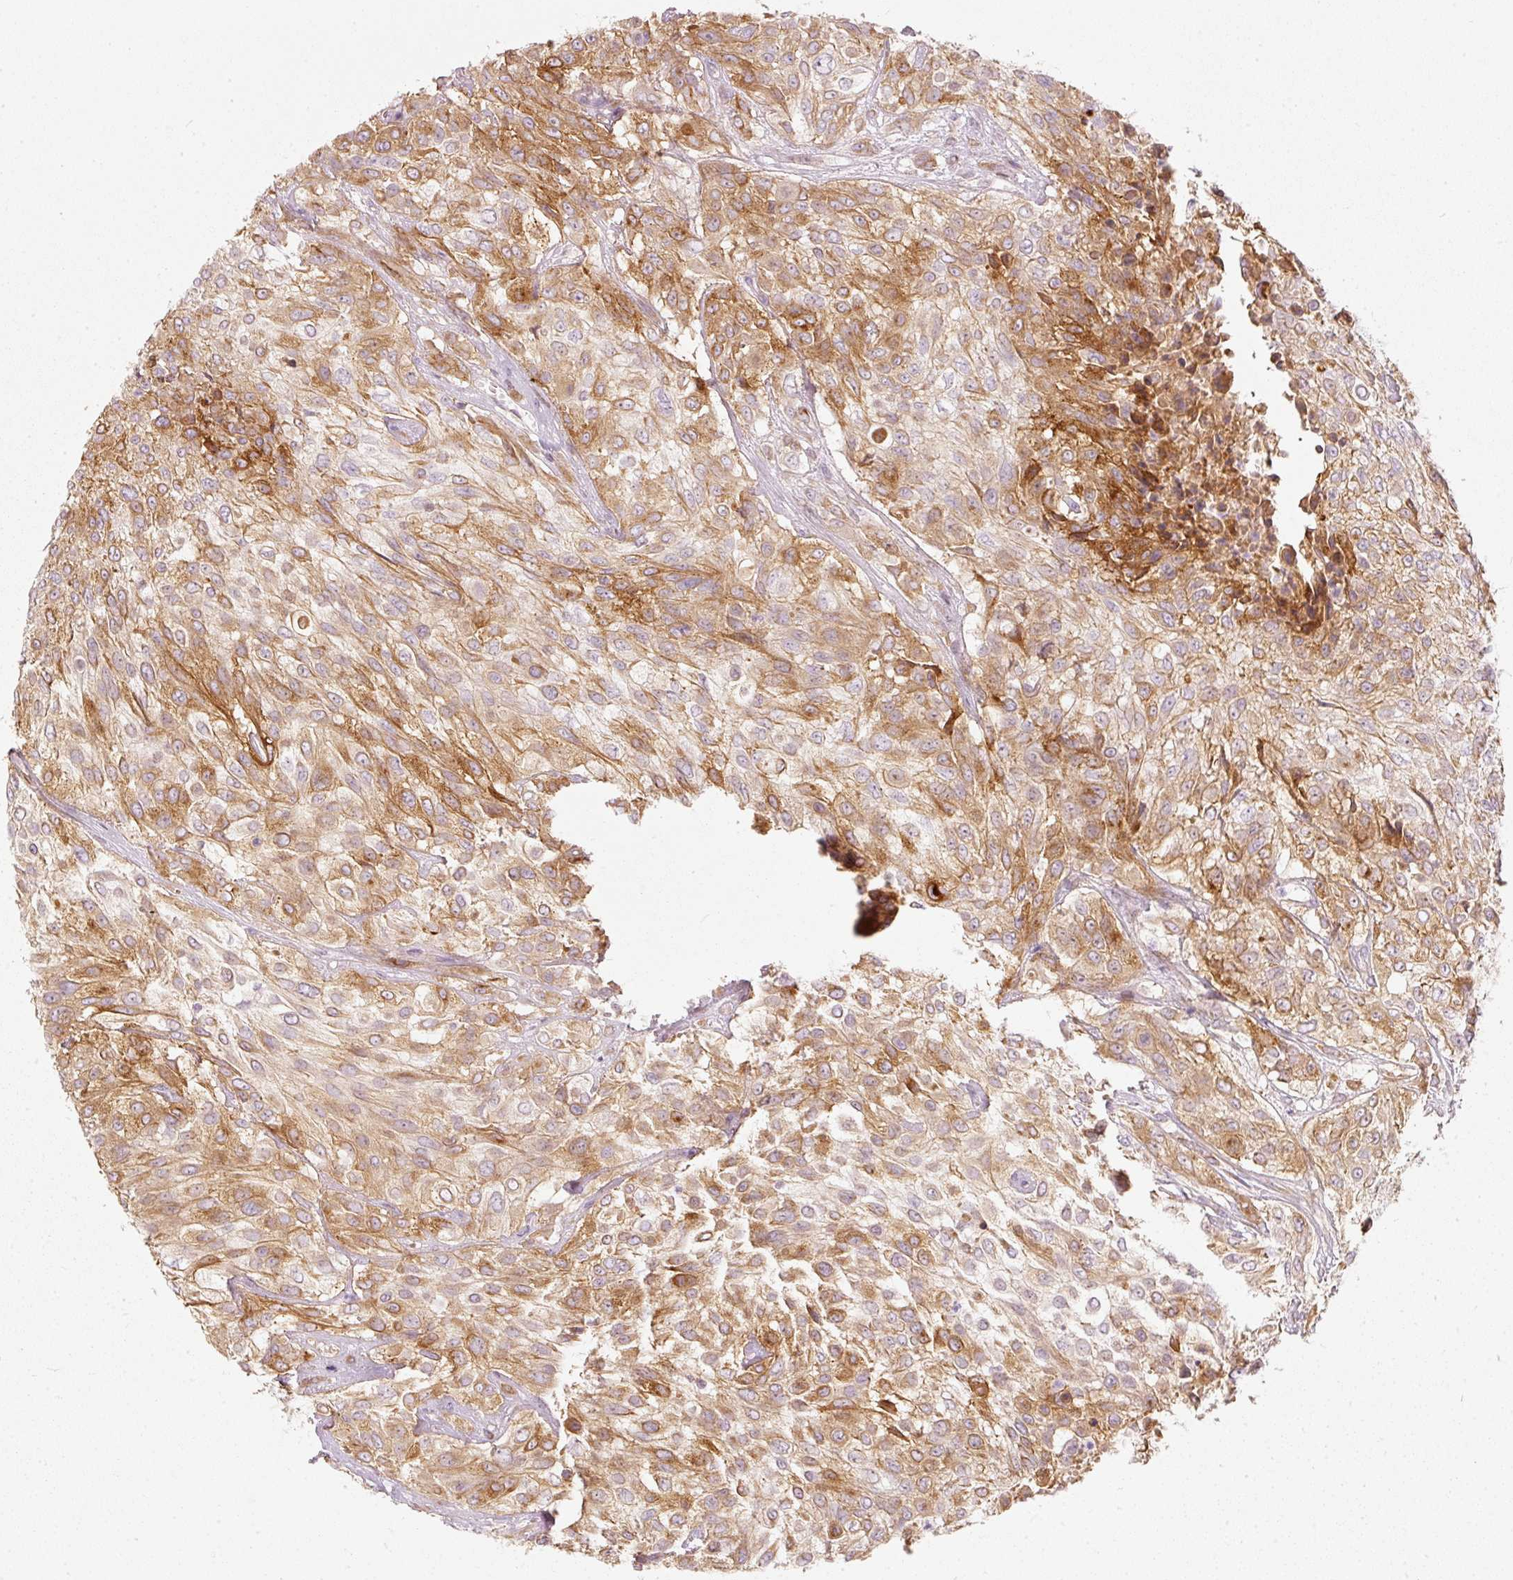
{"staining": {"intensity": "moderate", "quantity": "25%-75%", "location": "cytoplasmic/membranous"}, "tissue": "urothelial cancer", "cell_type": "Tumor cells", "image_type": "cancer", "snomed": [{"axis": "morphology", "description": "Urothelial carcinoma, High grade"}, {"axis": "topography", "description": "Urinary bladder"}], "caption": "Moderate cytoplasmic/membranous protein staining is identified in approximately 25%-75% of tumor cells in urothelial cancer. (Stains: DAB (3,3'-diaminobenzidine) in brown, nuclei in blue, Microscopy: brightfield microscopy at high magnification).", "gene": "SLC20A1", "patient": {"sex": "male", "age": 57}}